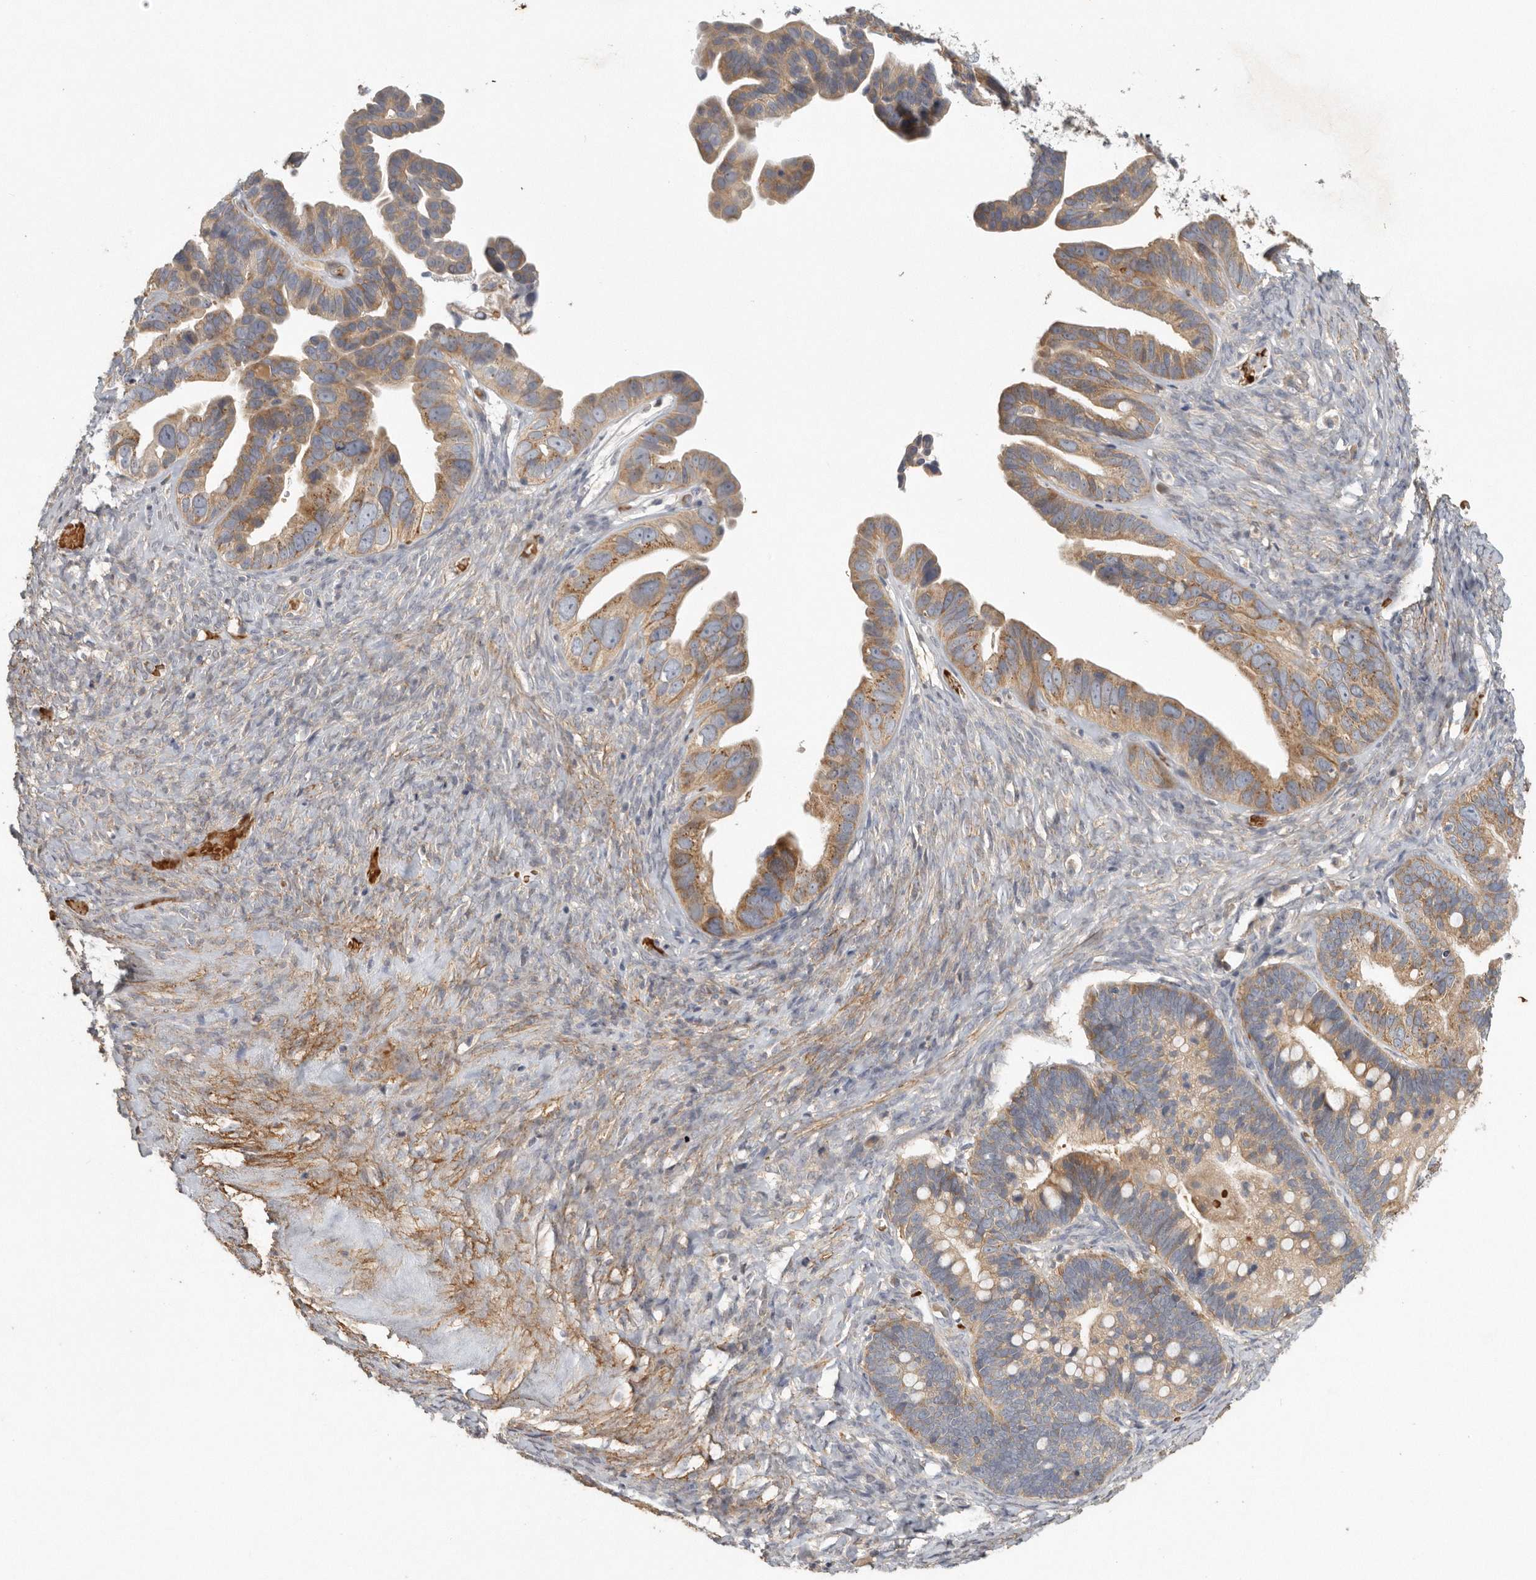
{"staining": {"intensity": "moderate", "quantity": ">75%", "location": "cytoplasmic/membranous"}, "tissue": "ovarian cancer", "cell_type": "Tumor cells", "image_type": "cancer", "snomed": [{"axis": "morphology", "description": "Cystadenocarcinoma, serous, NOS"}, {"axis": "topography", "description": "Ovary"}], "caption": "Human ovarian serous cystadenocarcinoma stained with a brown dye reveals moderate cytoplasmic/membranous positive expression in about >75% of tumor cells.", "gene": "CFAP298", "patient": {"sex": "female", "age": 56}}